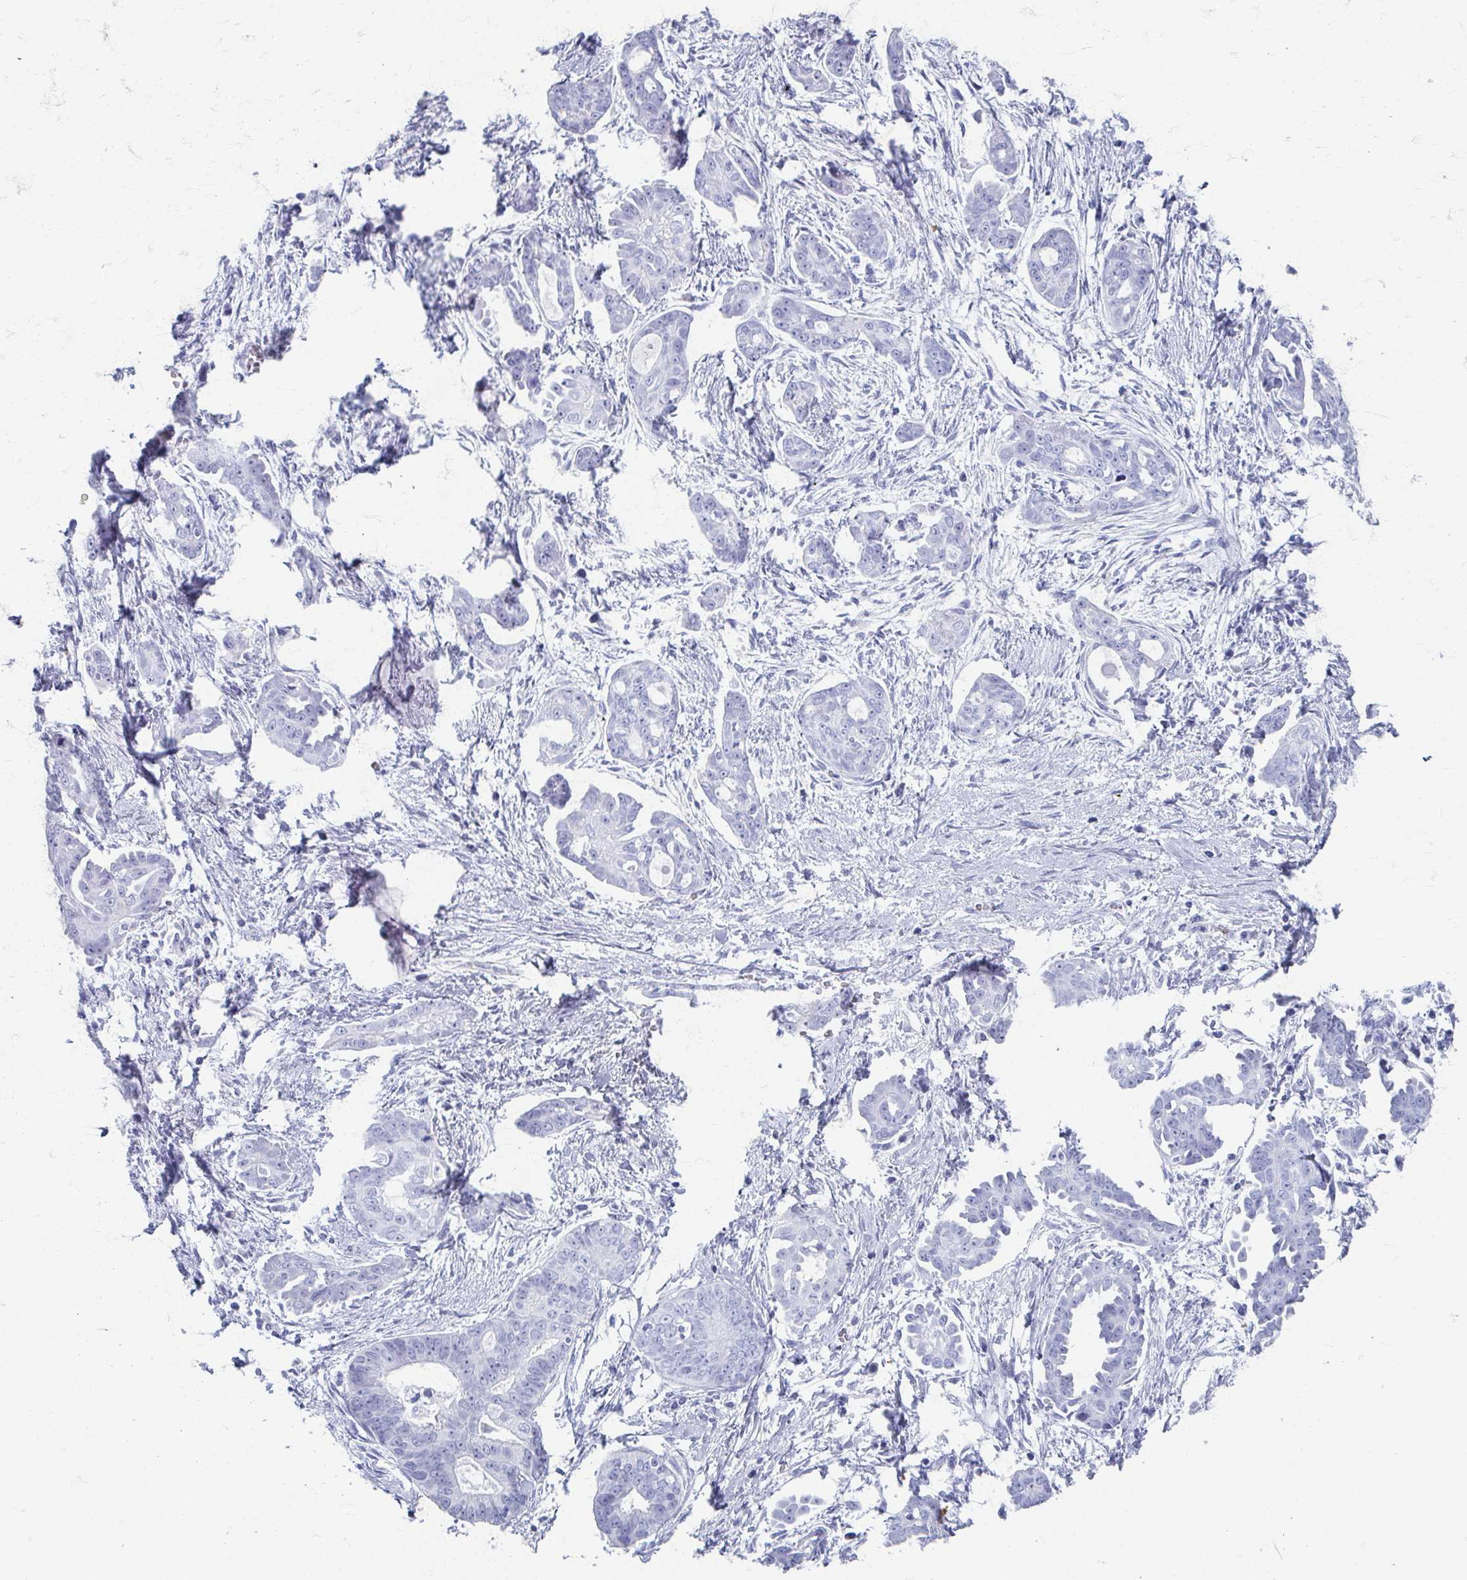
{"staining": {"intensity": "negative", "quantity": "none", "location": "none"}, "tissue": "ovarian cancer", "cell_type": "Tumor cells", "image_type": "cancer", "snomed": [{"axis": "morphology", "description": "Cystadenocarcinoma, serous, NOS"}, {"axis": "topography", "description": "Ovary"}], "caption": "IHC image of human ovarian cancer (serous cystadenocarcinoma) stained for a protein (brown), which demonstrates no positivity in tumor cells.", "gene": "GHRL", "patient": {"sex": "female", "age": 71}}